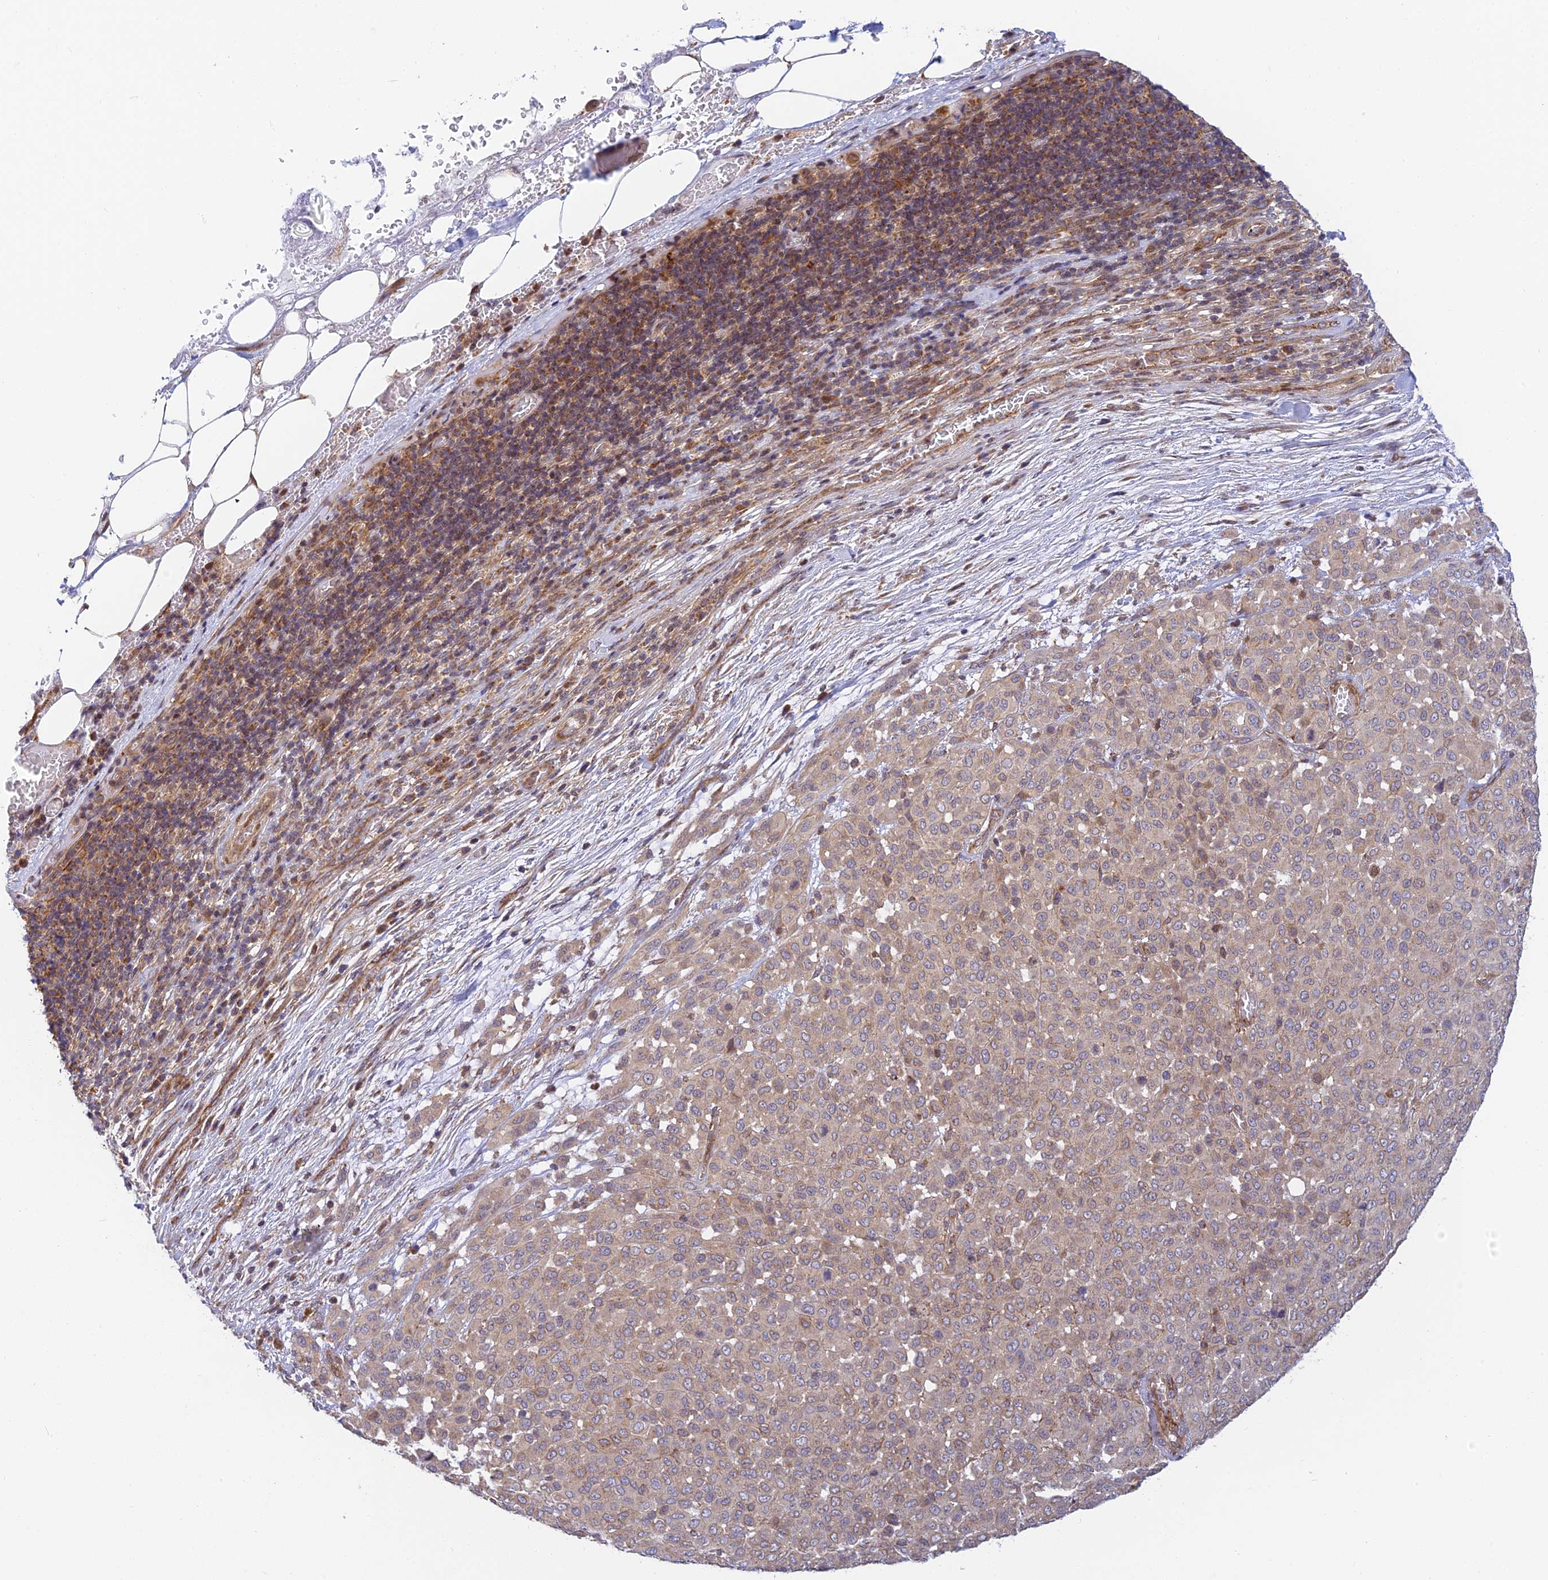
{"staining": {"intensity": "weak", "quantity": ">75%", "location": "cytoplasmic/membranous"}, "tissue": "melanoma", "cell_type": "Tumor cells", "image_type": "cancer", "snomed": [{"axis": "morphology", "description": "Malignant melanoma, Metastatic site"}, {"axis": "topography", "description": "Skin"}], "caption": "Immunohistochemistry (DAB) staining of melanoma exhibits weak cytoplasmic/membranous protein staining in approximately >75% of tumor cells.", "gene": "HOOK2", "patient": {"sex": "female", "age": 81}}